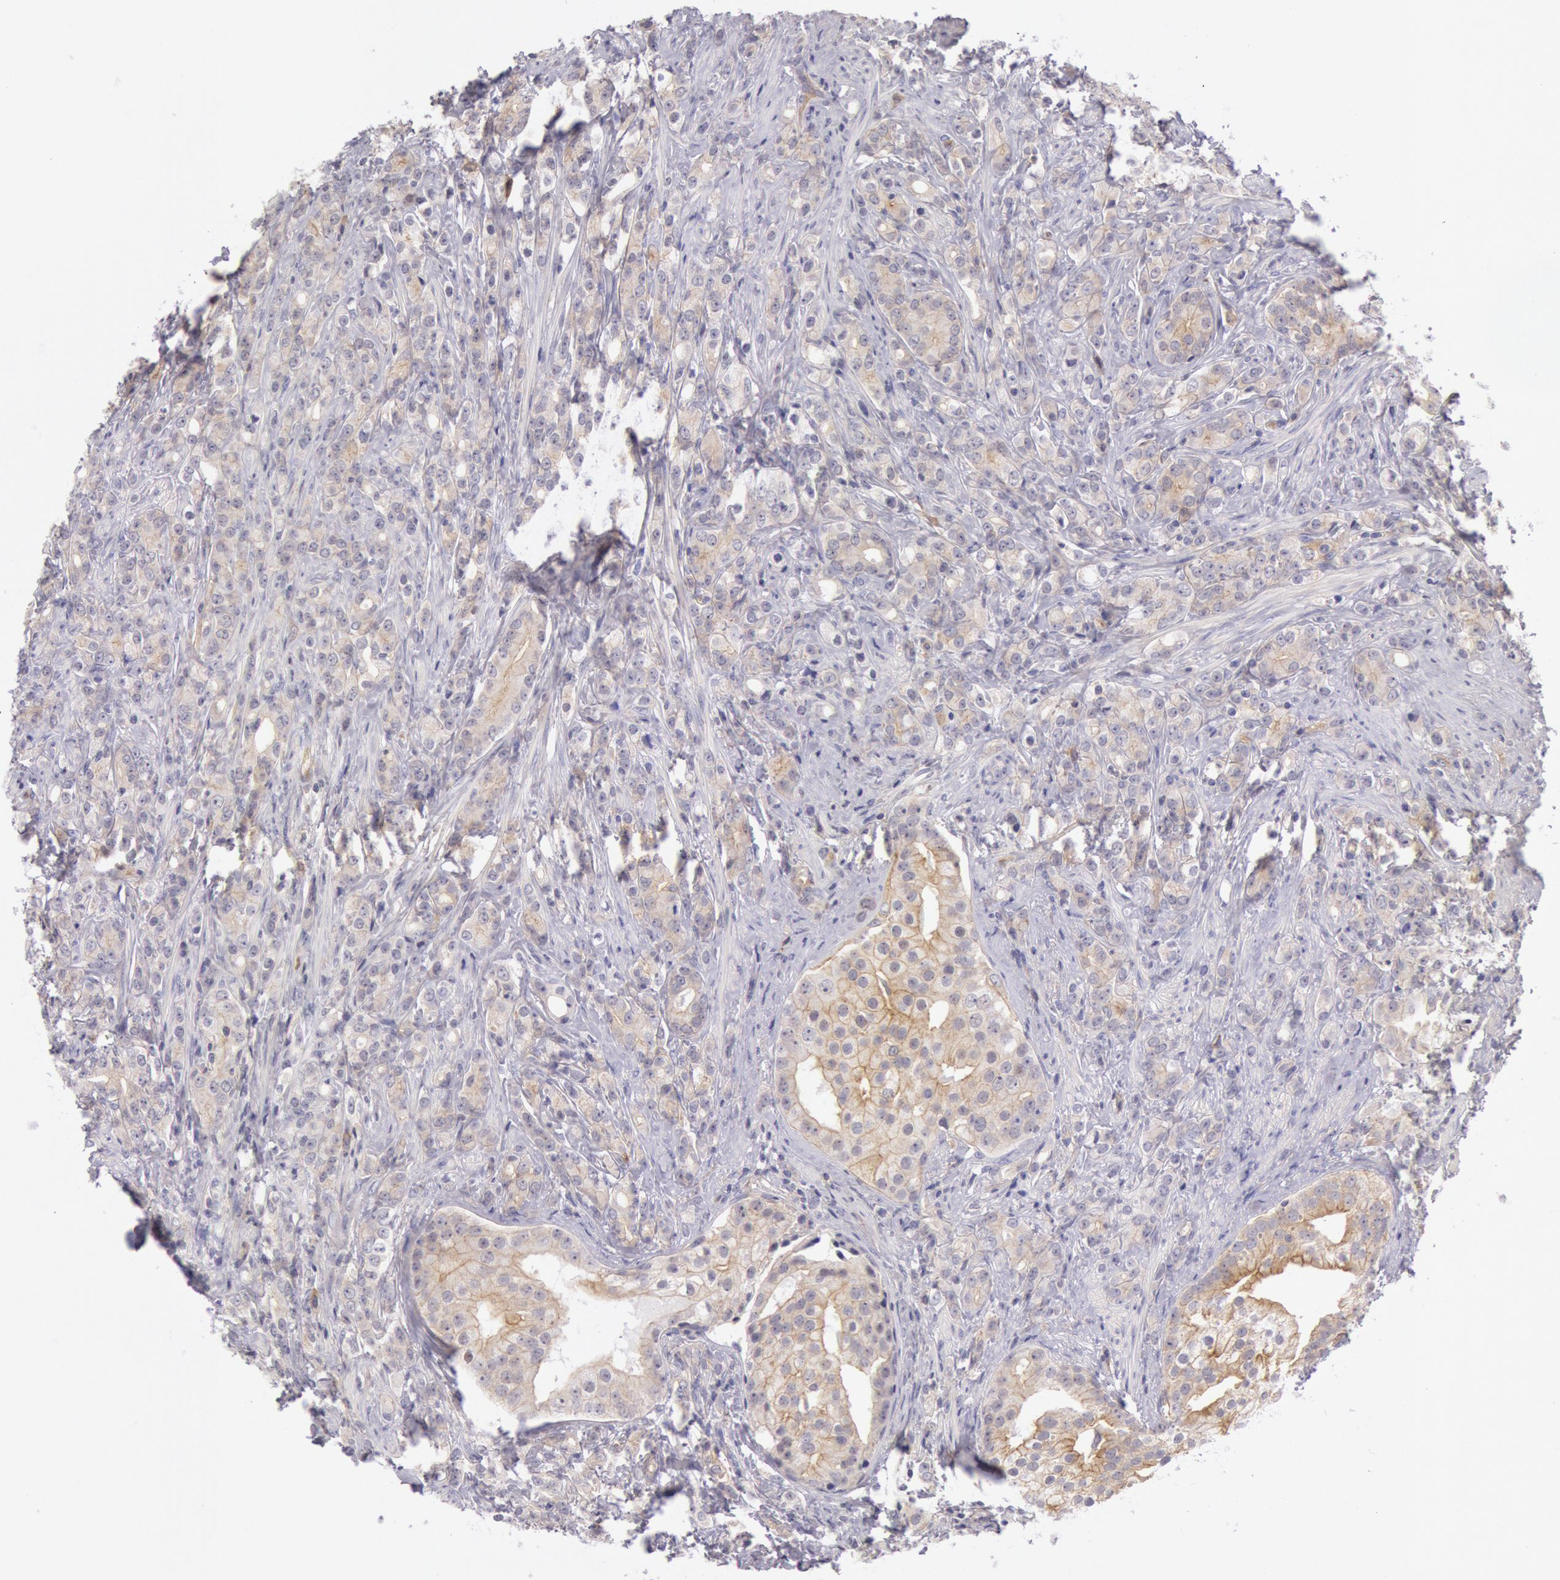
{"staining": {"intensity": "weak", "quantity": "<25%", "location": "cytoplasmic/membranous"}, "tissue": "prostate cancer", "cell_type": "Tumor cells", "image_type": "cancer", "snomed": [{"axis": "morphology", "description": "Adenocarcinoma, Medium grade"}, {"axis": "topography", "description": "Prostate"}], "caption": "Protein analysis of prostate cancer (adenocarcinoma (medium-grade)) displays no significant positivity in tumor cells. The staining is performed using DAB (3,3'-diaminobenzidine) brown chromogen with nuclei counter-stained in using hematoxylin.", "gene": "MYO5A", "patient": {"sex": "male", "age": 59}}